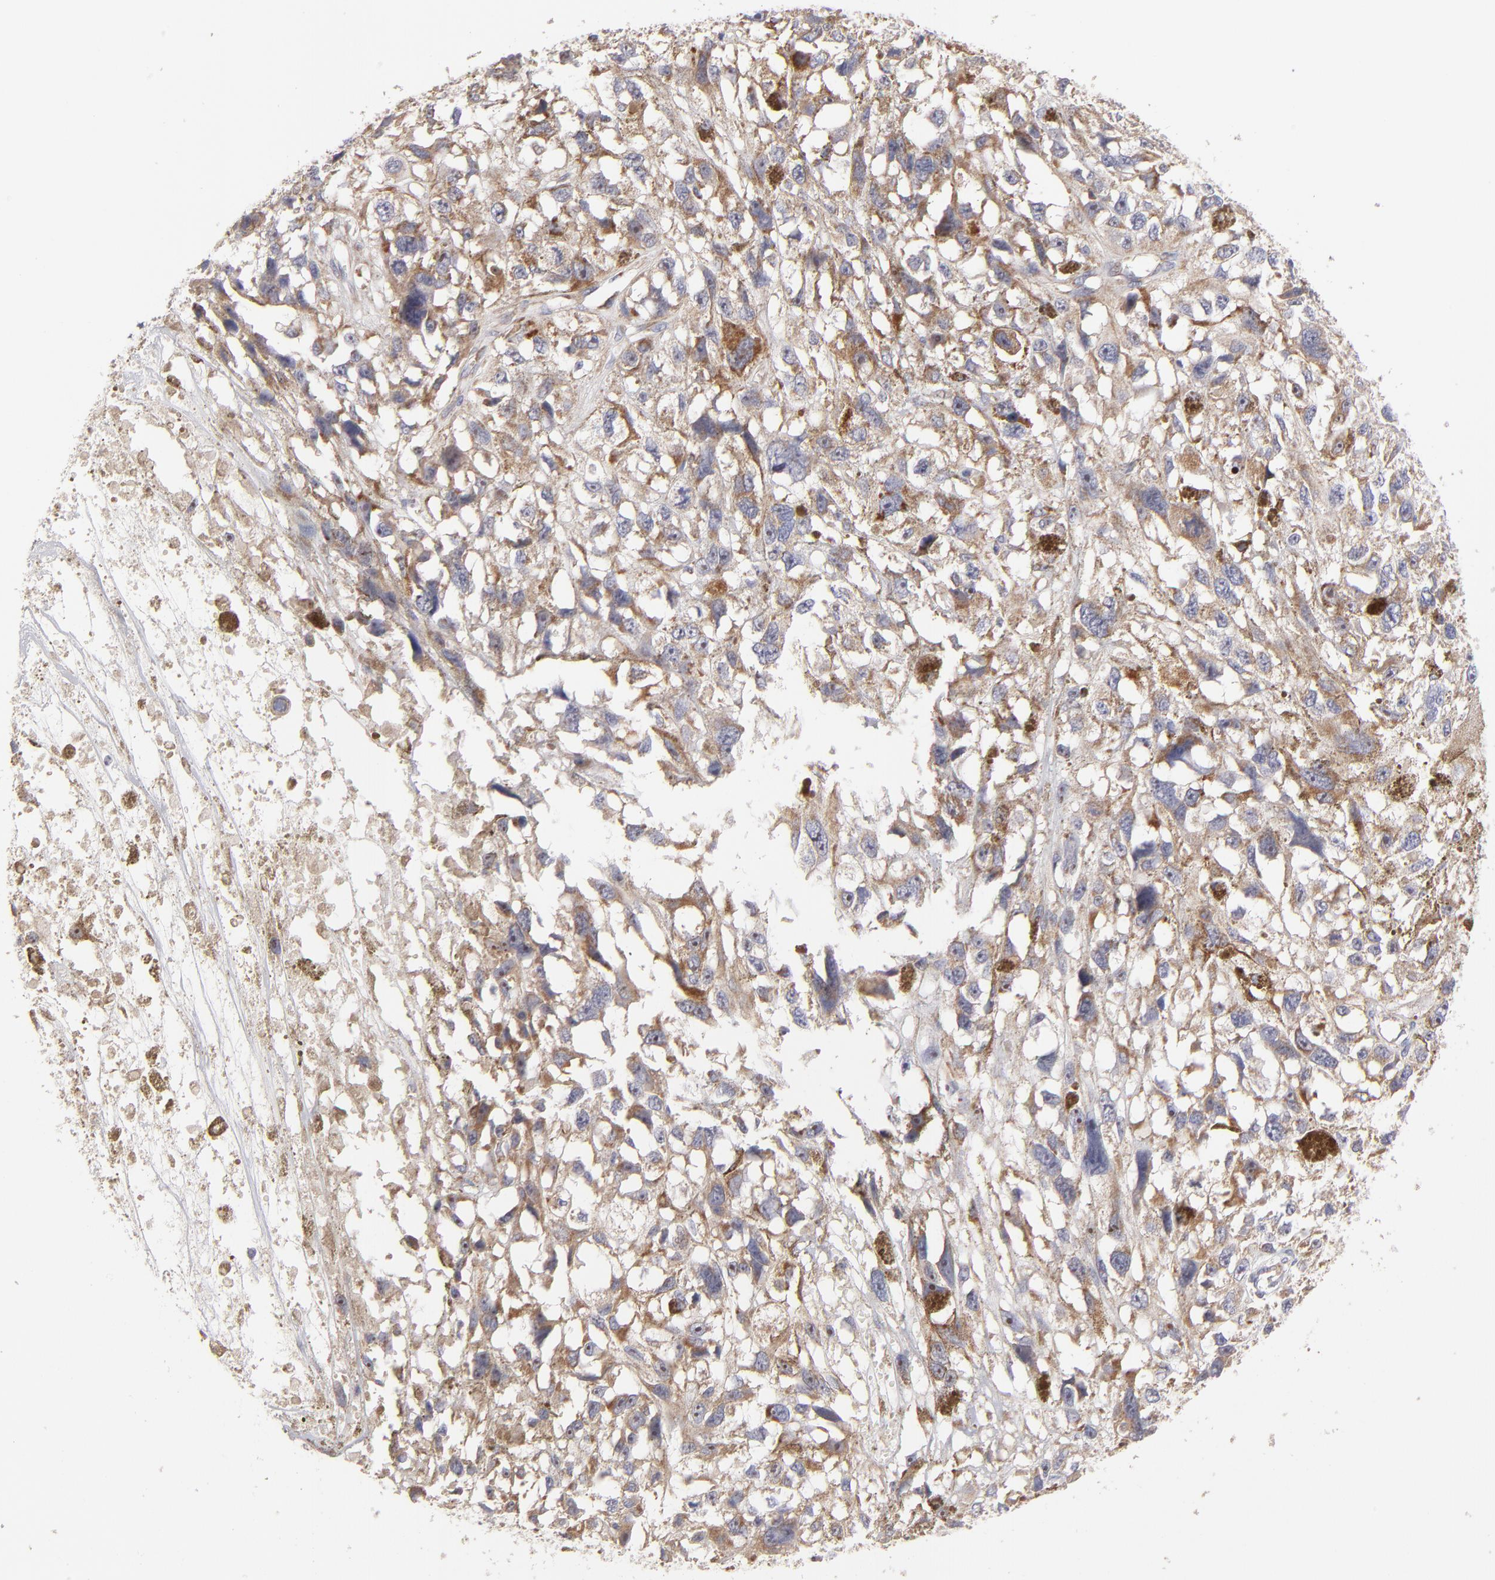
{"staining": {"intensity": "weak", "quantity": ">75%", "location": "cytoplasmic/membranous"}, "tissue": "melanoma", "cell_type": "Tumor cells", "image_type": "cancer", "snomed": [{"axis": "morphology", "description": "Malignant melanoma, Metastatic site"}, {"axis": "topography", "description": "Lymph node"}], "caption": "Malignant melanoma (metastatic site) stained with immunohistochemistry displays weak cytoplasmic/membranous positivity in approximately >75% of tumor cells.", "gene": "HCCS", "patient": {"sex": "male", "age": 59}}